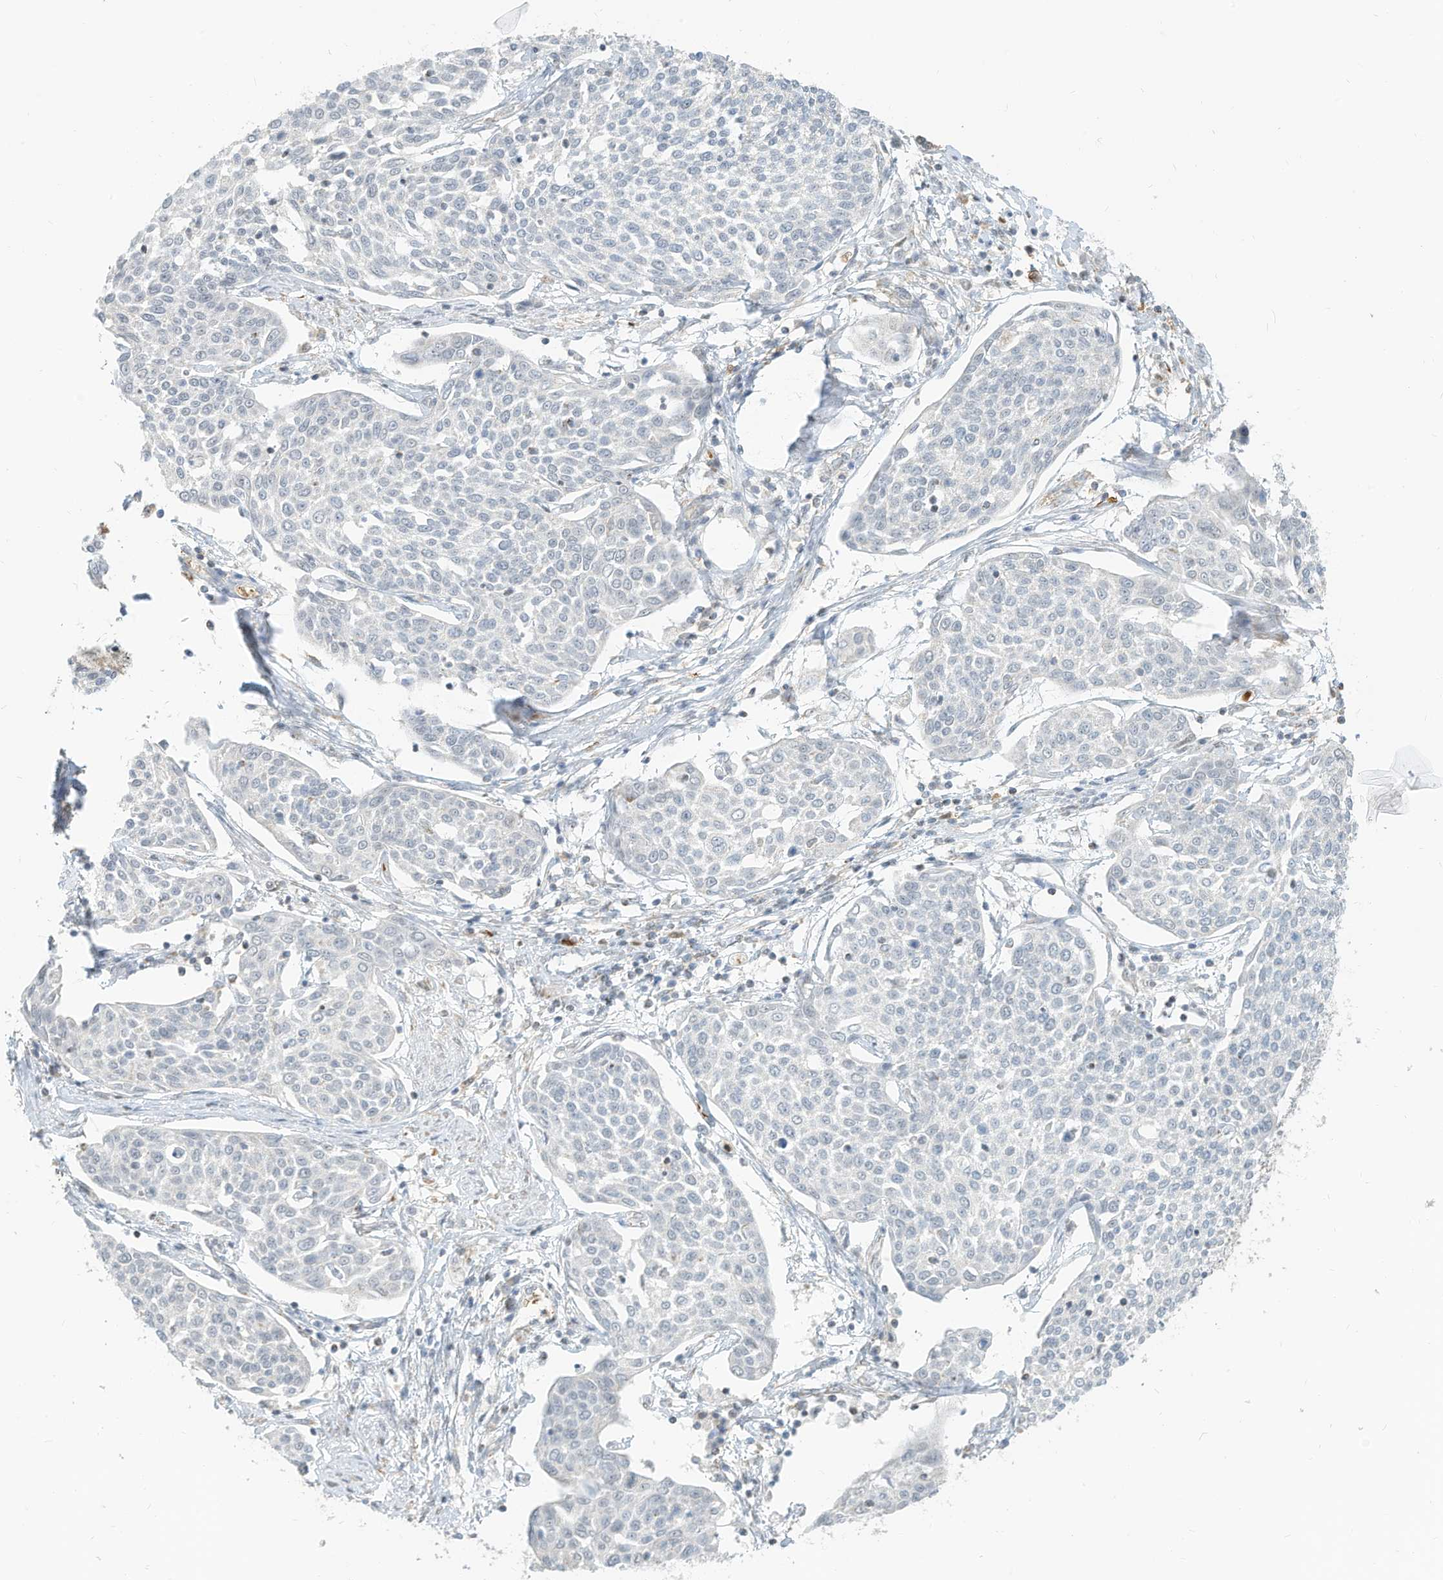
{"staining": {"intensity": "negative", "quantity": "none", "location": "none"}, "tissue": "cervical cancer", "cell_type": "Tumor cells", "image_type": "cancer", "snomed": [{"axis": "morphology", "description": "Squamous cell carcinoma, NOS"}, {"axis": "topography", "description": "Cervix"}], "caption": "There is no significant positivity in tumor cells of squamous cell carcinoma (cervical).", "gene": "MTUS2", "patient": {"sex": "female", "age": 34}}